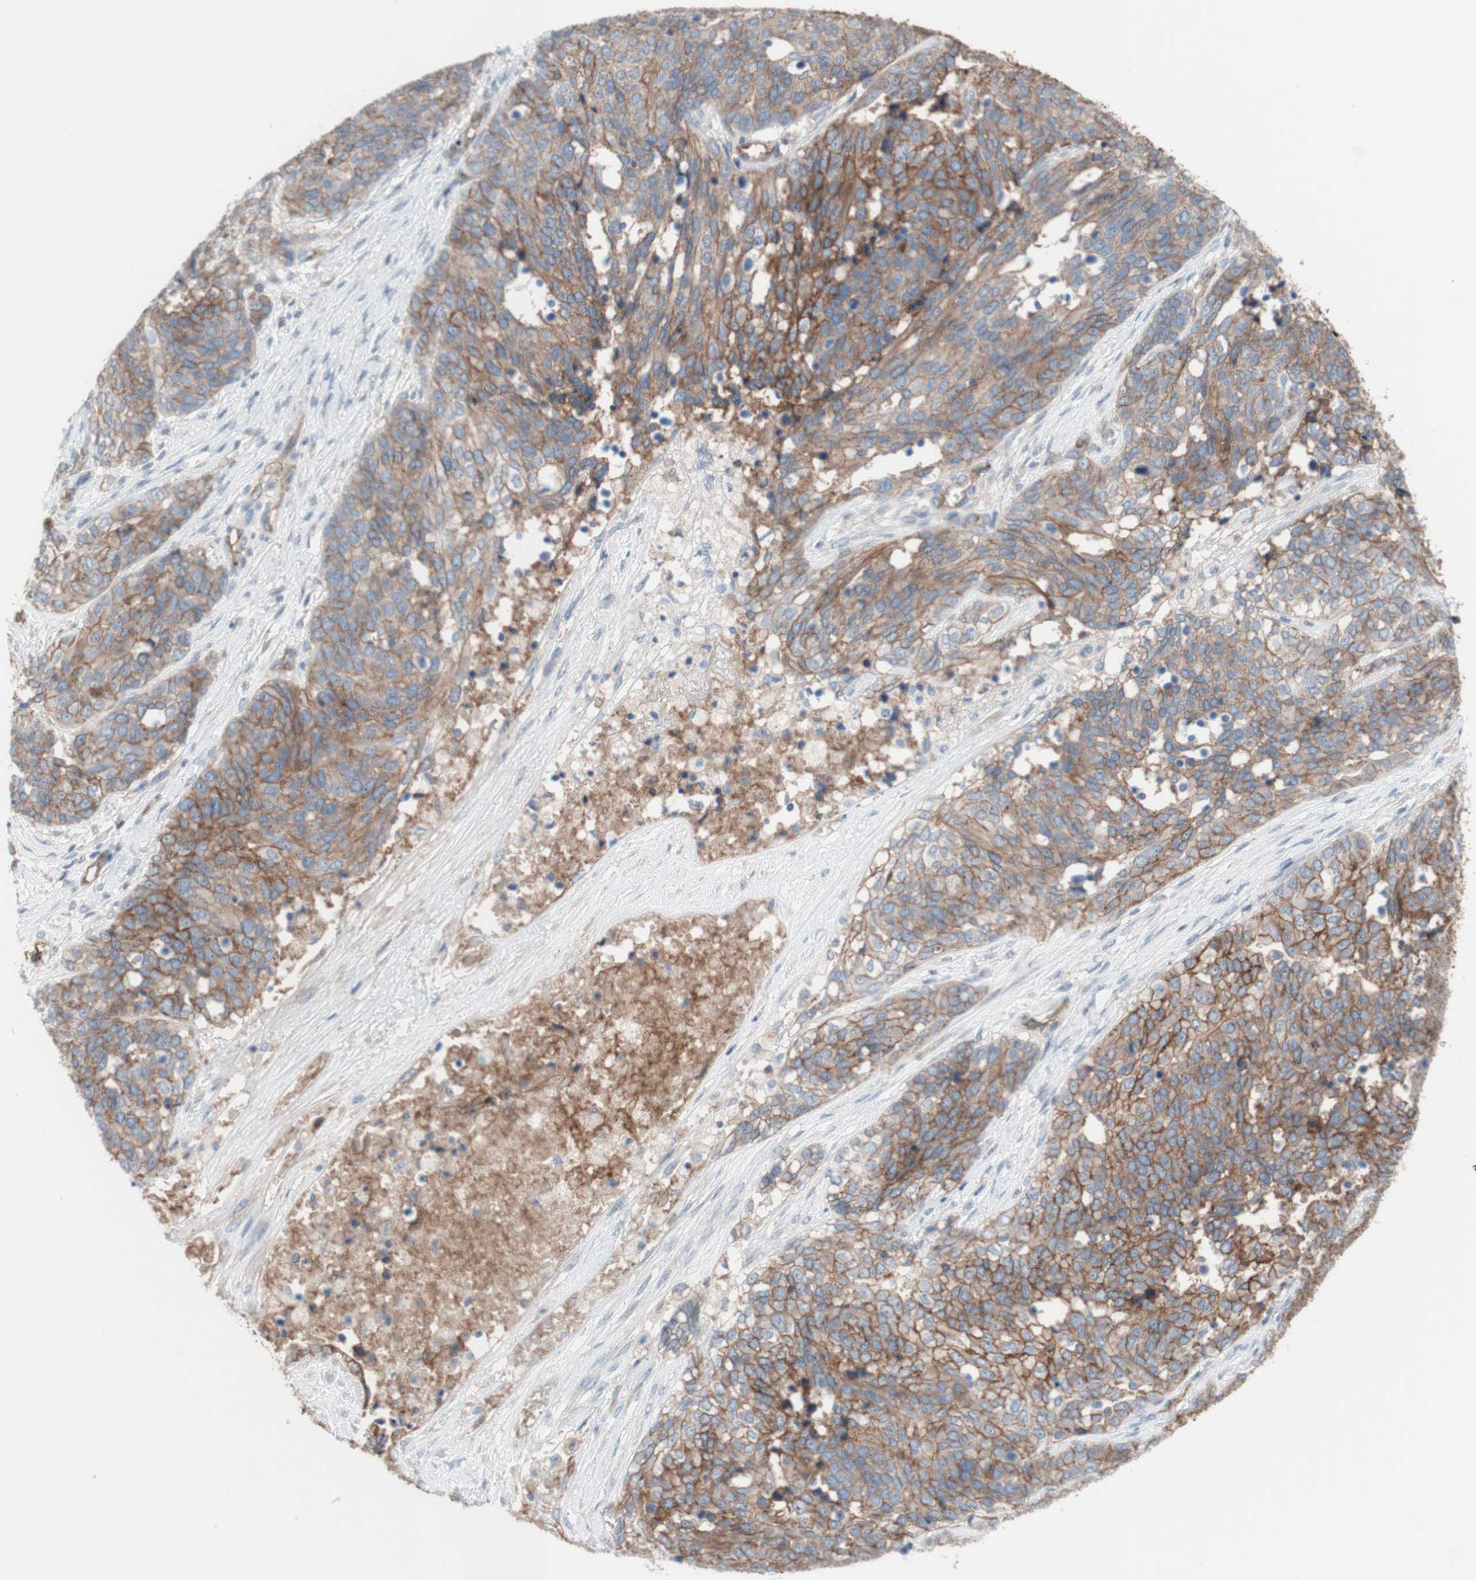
{"staining": {"intensity": "moderate", "quantity": ">75%", "location": "cytoplasmic/membranous"}, "tissue": "ovarian cancer", "cell_type": "Tumor cells", "image_type": "cancer", "snomed": [{"axis": "morphology", "description": "Cystadenocarcinoma, serous, NOS"}, {"axis": "topography", "description": "Ovary"}], "caption": "A high-resolution photomicrograph shows immunohistochemistry staining of ovarian cancer, which demonstrates moderate cytoplasmic/membranous expression in approximately >75% of tumor cells.", "gene": "CD46", "patient": {"sex": "female", "age": 44}}